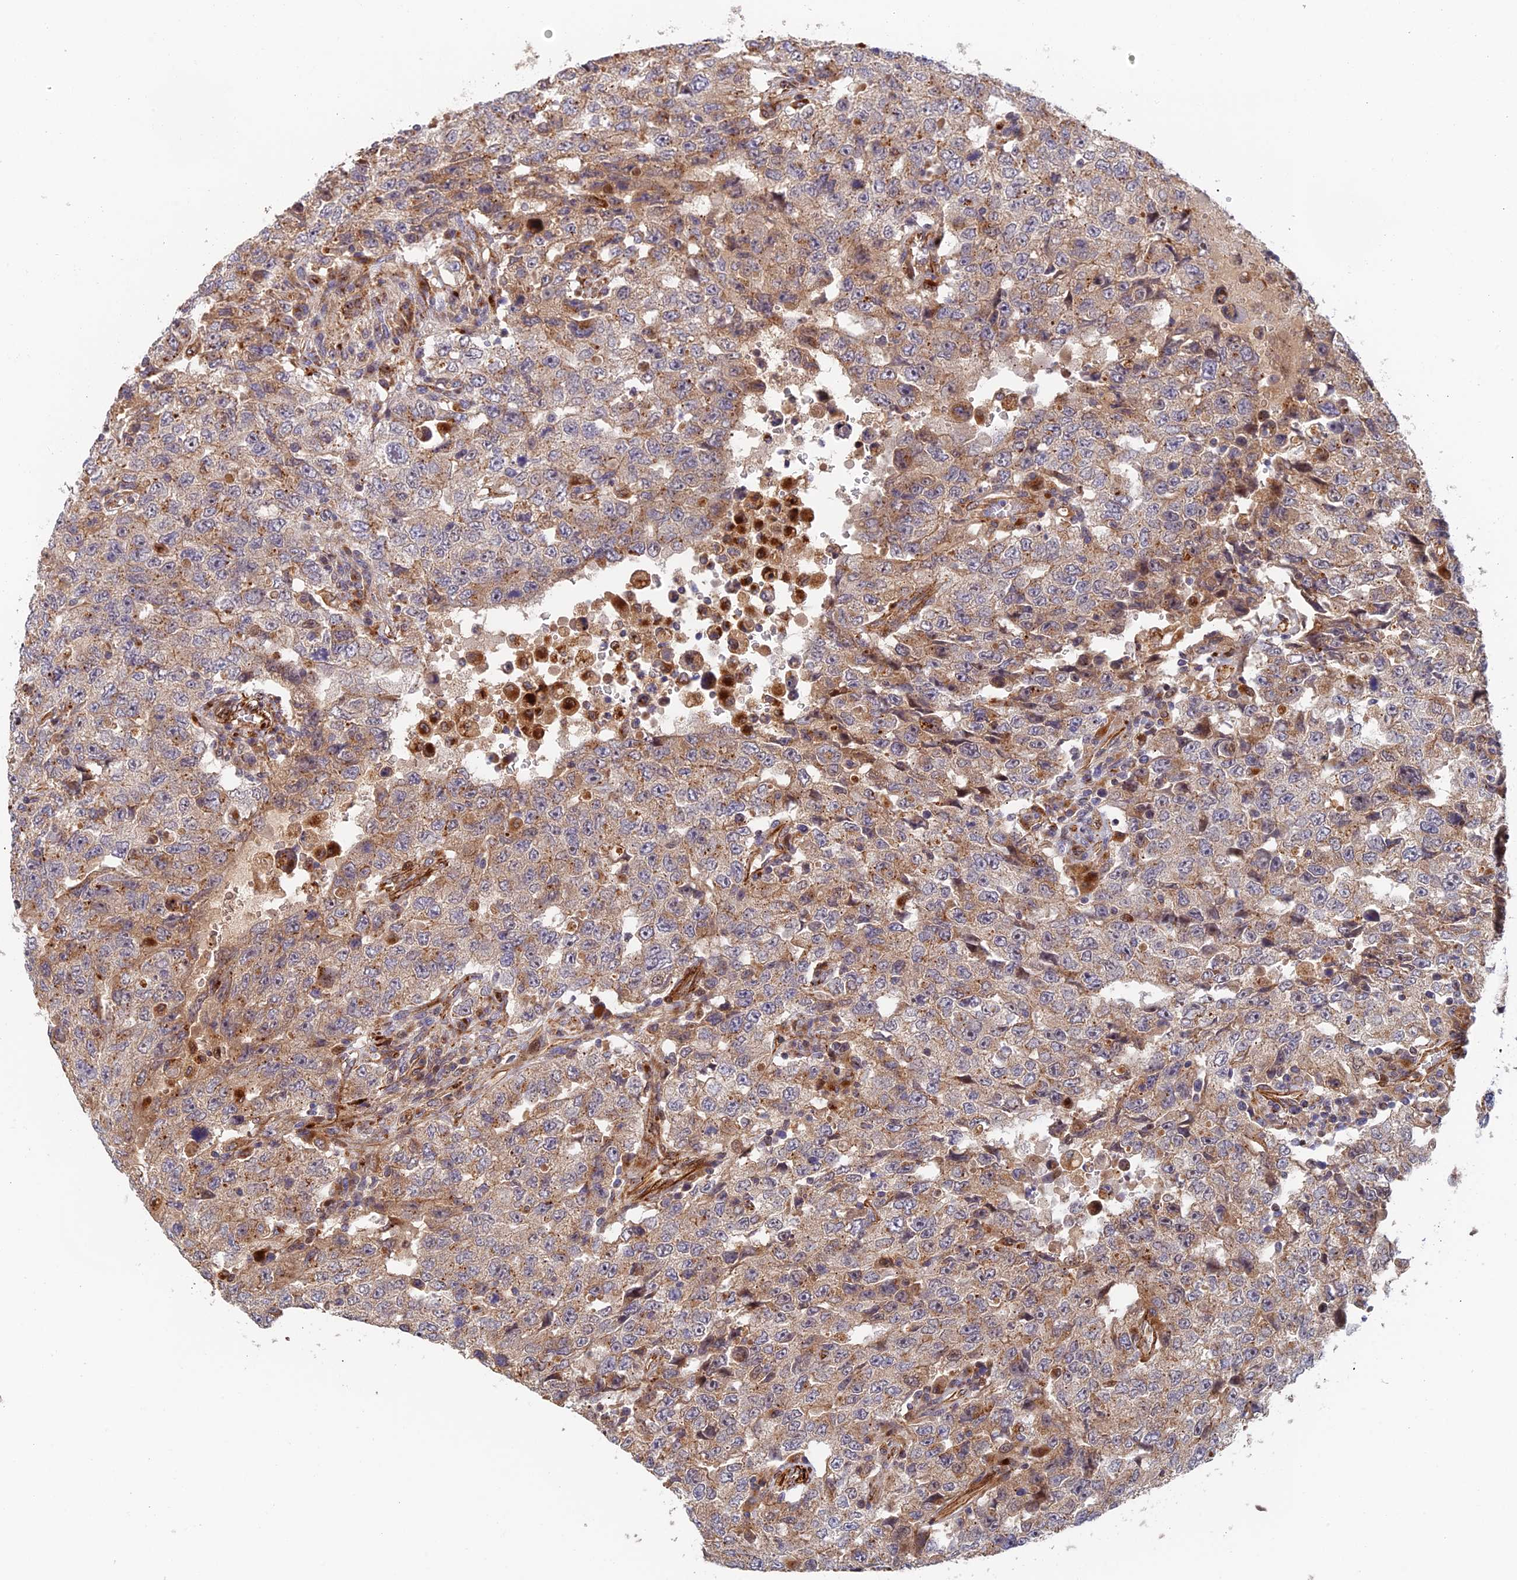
{"staining": {"intensity": "weak", "quantity": ">75%", "location": "cytoplasmic/membranous"}, "tissue": "testis cancer", "cell_type": "Tumor cells", "image_type": "cancer", "snomed": [{"axis": "morphology", "description": "Carcinoma, Embryonal, NOS"}, {"axis": "topography", "description": "Testis"}], "caption": "Testis cancer (embryonal carcinoma) stained for a protein (brown) reveals weak cytoplasmic/membranous positive expression in about >75% of tumor cells.", "gene": "PPP2R3C", "patient": {"sex": "male", "age": 26}}